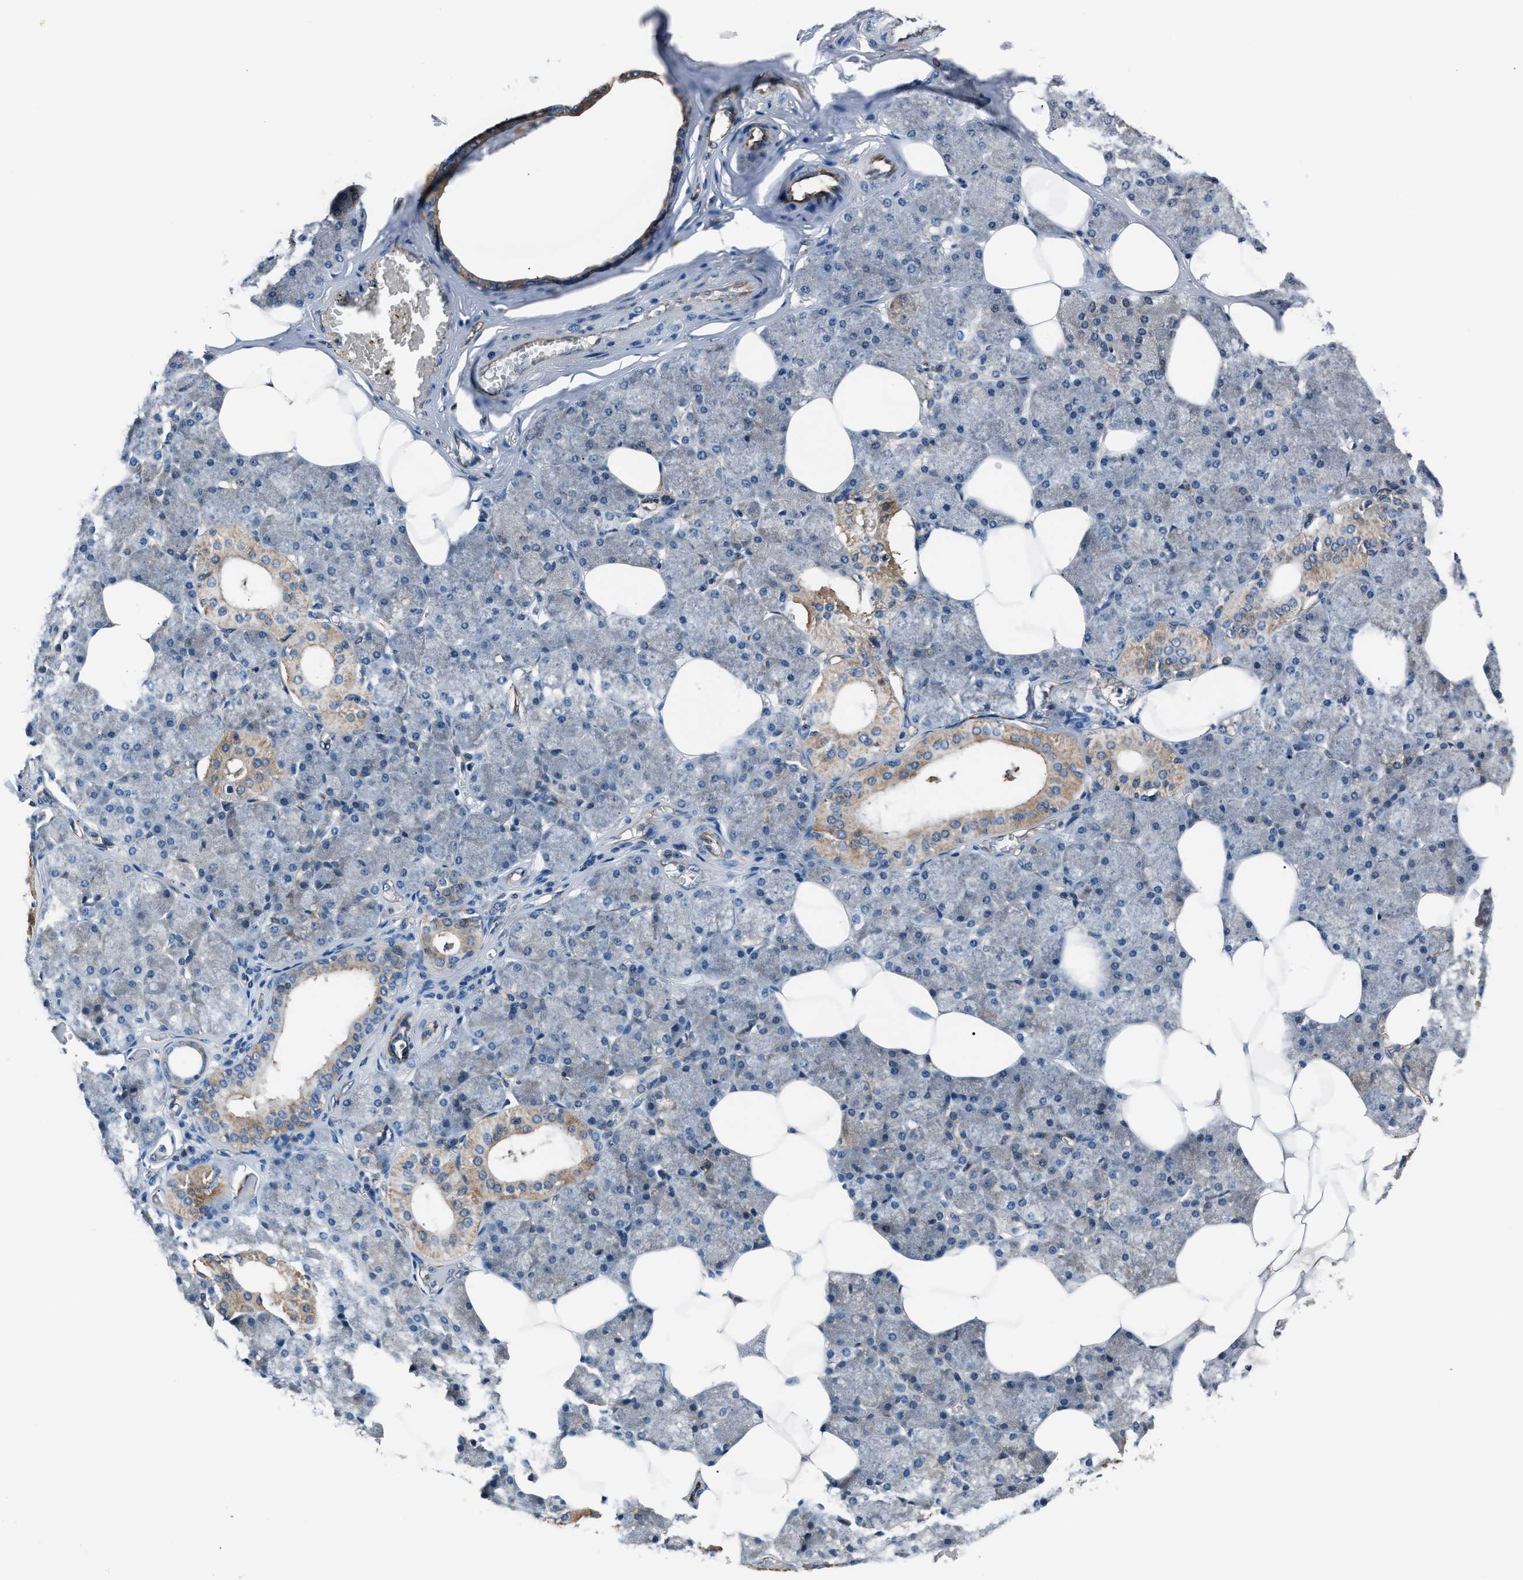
{"staining": {"intensity": "moderate", "quantity": "25%-75%", "location": "cytoplasmic/membranous"}, "tissue": "salivary gland", "cell_type": "Glandular cells", "image_type": "normal", "snomed": [{"axis": "morphology", "description": "Normal tissue, NOS"}, {"axis": "topography", "description": "Salivary gland"}], "caption": "IHC staining of normal salivary gland, which shows medium levels of moderate cytoplasmic/membranous expression in approximately 25%-75% of glandular cells indicating moderate cytoplasmic/membranous protein positivity. The staining was performed using DAB (brown) for protein detection and nuclei were counterstained in hematoxylin (blue).", "gene": "ENSG00000281039", "patient": {"sex": "male", "age": 62}}